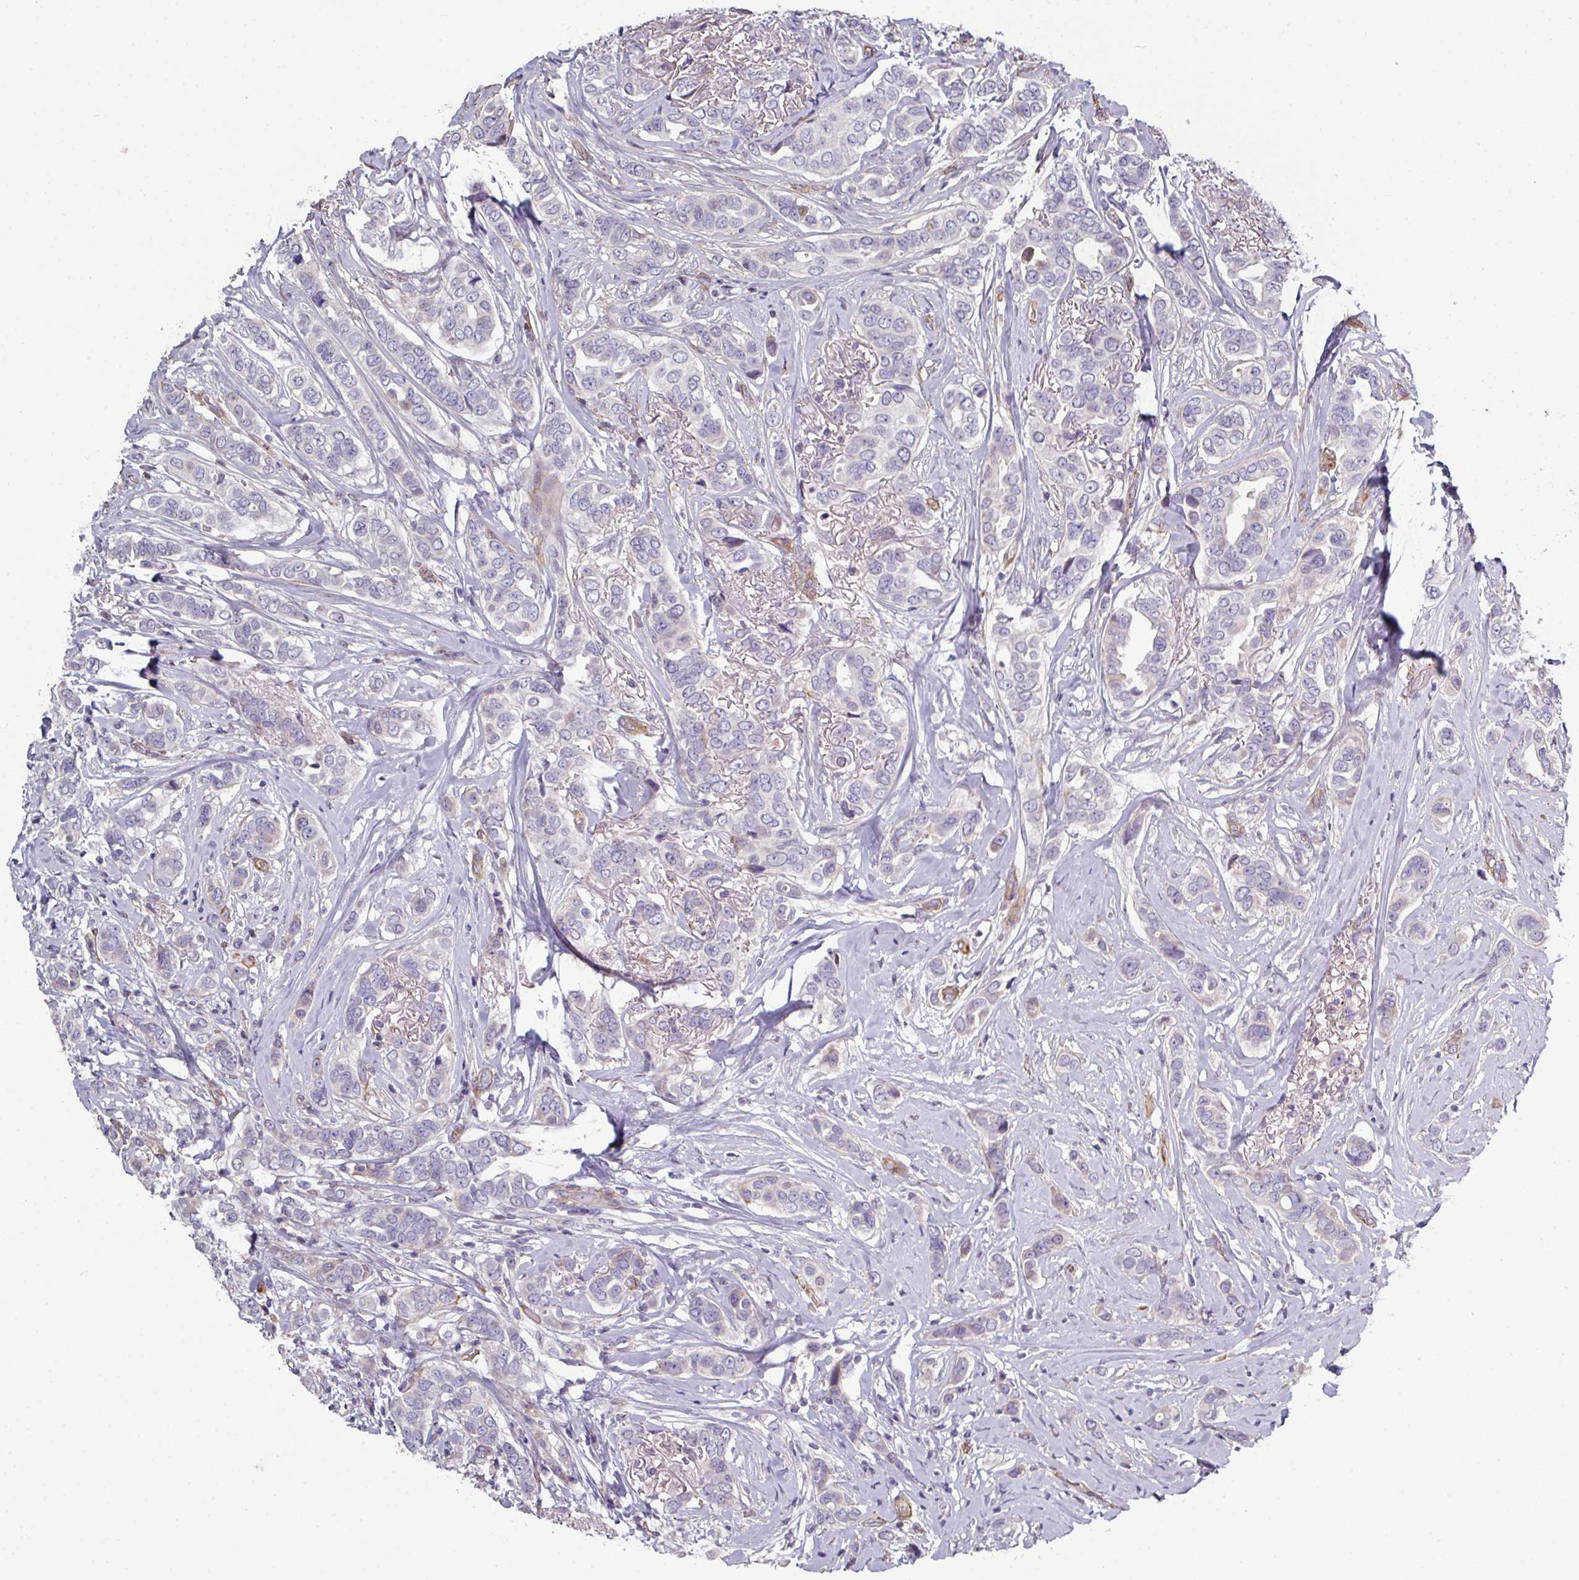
{"staining": {"intensity": "negative", "quantity": "none", "location": "none"}, "tissue": "breast cancer", "cell_type": "Tumor cells", "image_type": "cancer", "snomed": [{"axis": "morphology", "description": "Lobular carcinoma"}, {"axis": "topography", "description": "Breast"}], "caption": "Immunohistochemistry histopathology image of neoplastic tissue: human lobular carcinoma (breast) stained with DAB (3,3'-diaminobenzidine) shows no significant protein expression in tumor cells. (DAB immunohistochemistry (IHC) with hematoxylin counter stain).", "gene": "ANO9", "patient": {"sex": "female", "age": 51}}